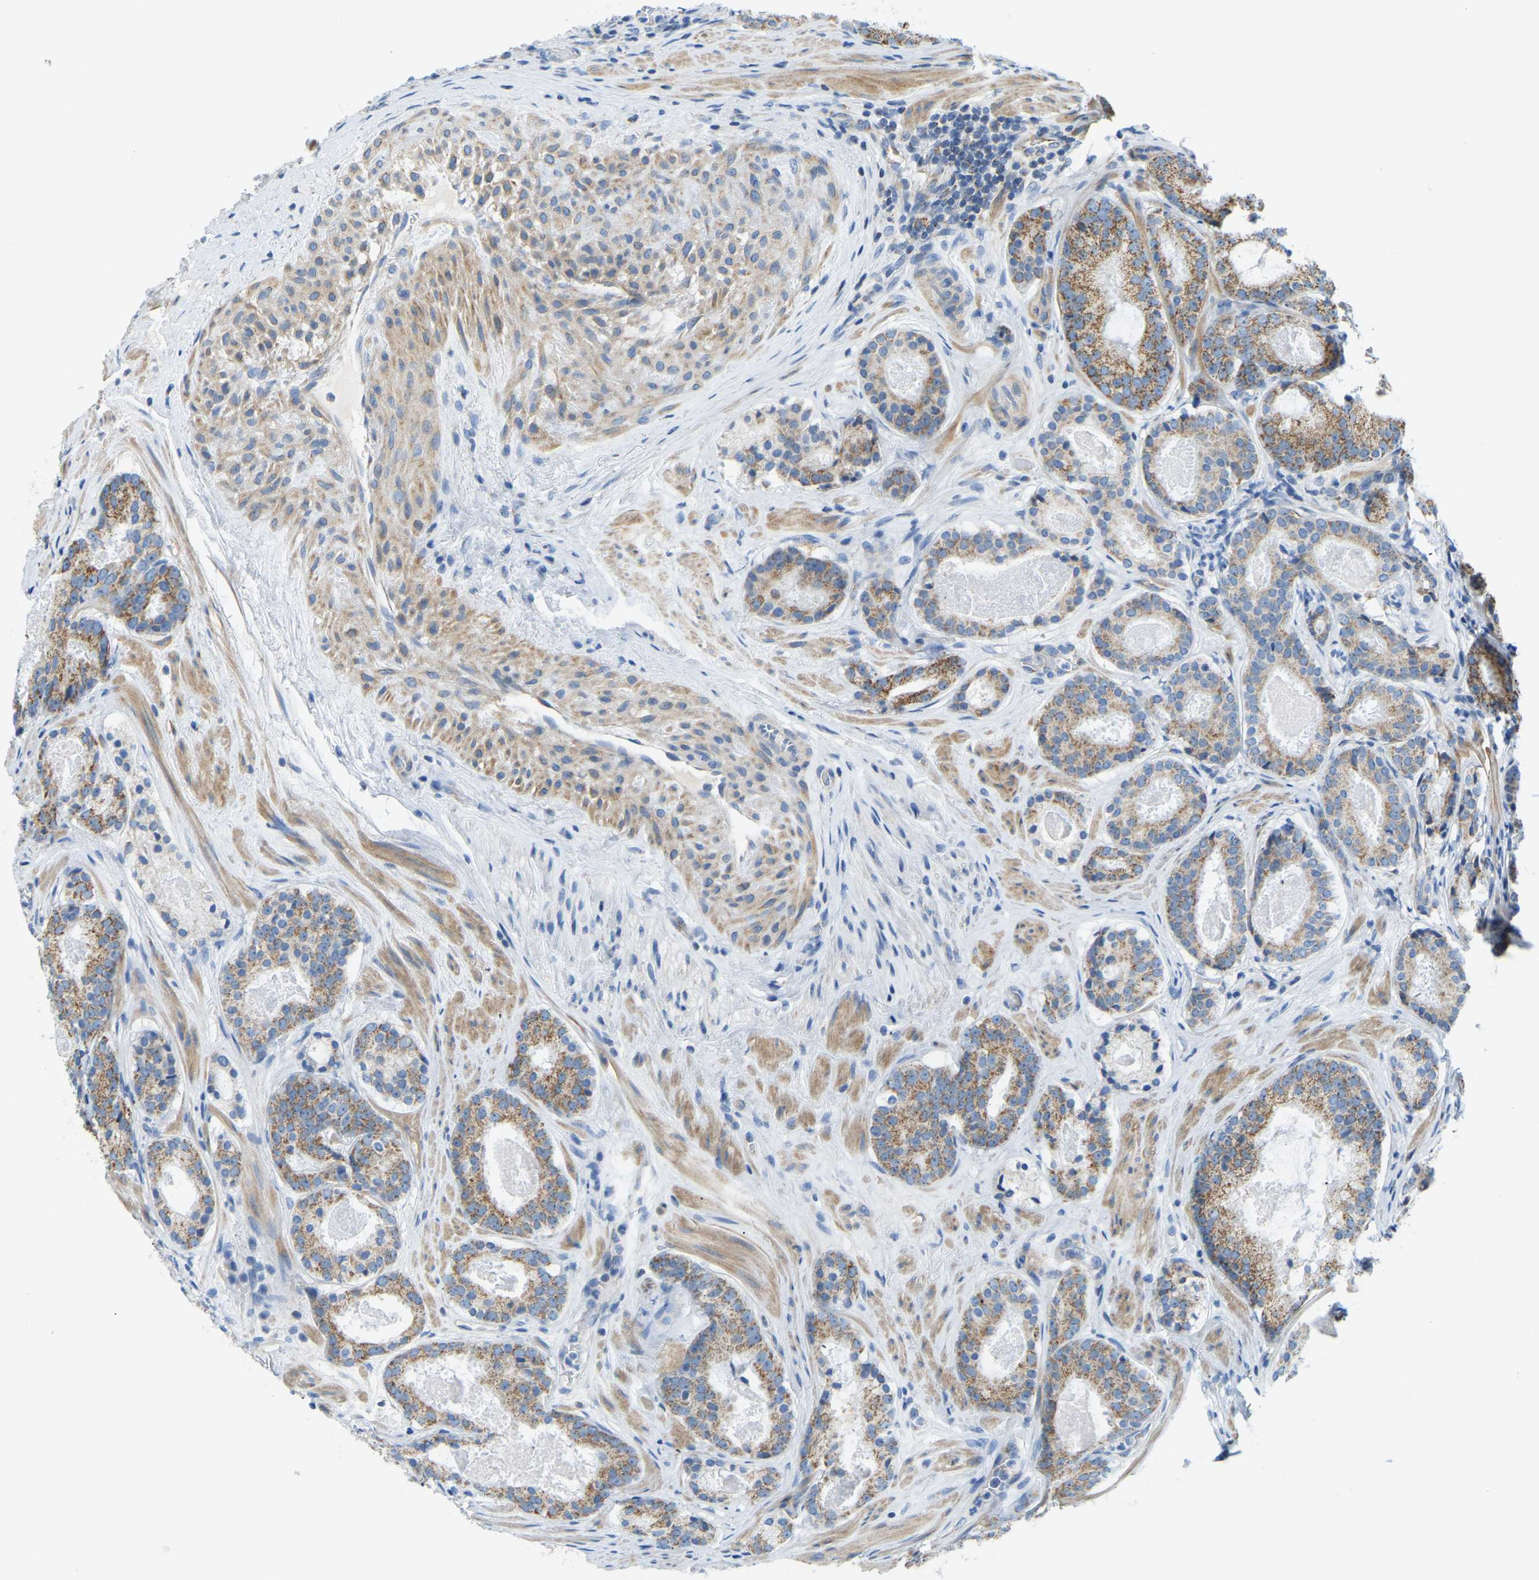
{"staining": {"intensity": "moderate", "quantity": ">75%", "location": "cytoplasmic/membranous"}, "tissue": "prostate cancer", "cell_type": "Tumor cells", "image_type": "cancer", "snomed": [{"axis": "morphology", "description": "Adenocarcinoma, Low grade"}, {"axis": "topography", "description": "Prostate"}], "caption": "Adenocarcinoma (low-grade) (prostate) tissue exhibits moderate cytoplasmic/membranous positivity in about >75% of tumor cells, visualized by immunohistochemistry. The protein of interest is shown in brown color, while the nuclei are stained blue.", "gene": "GDA", "patient": {"sex": "male", "age": 69}}